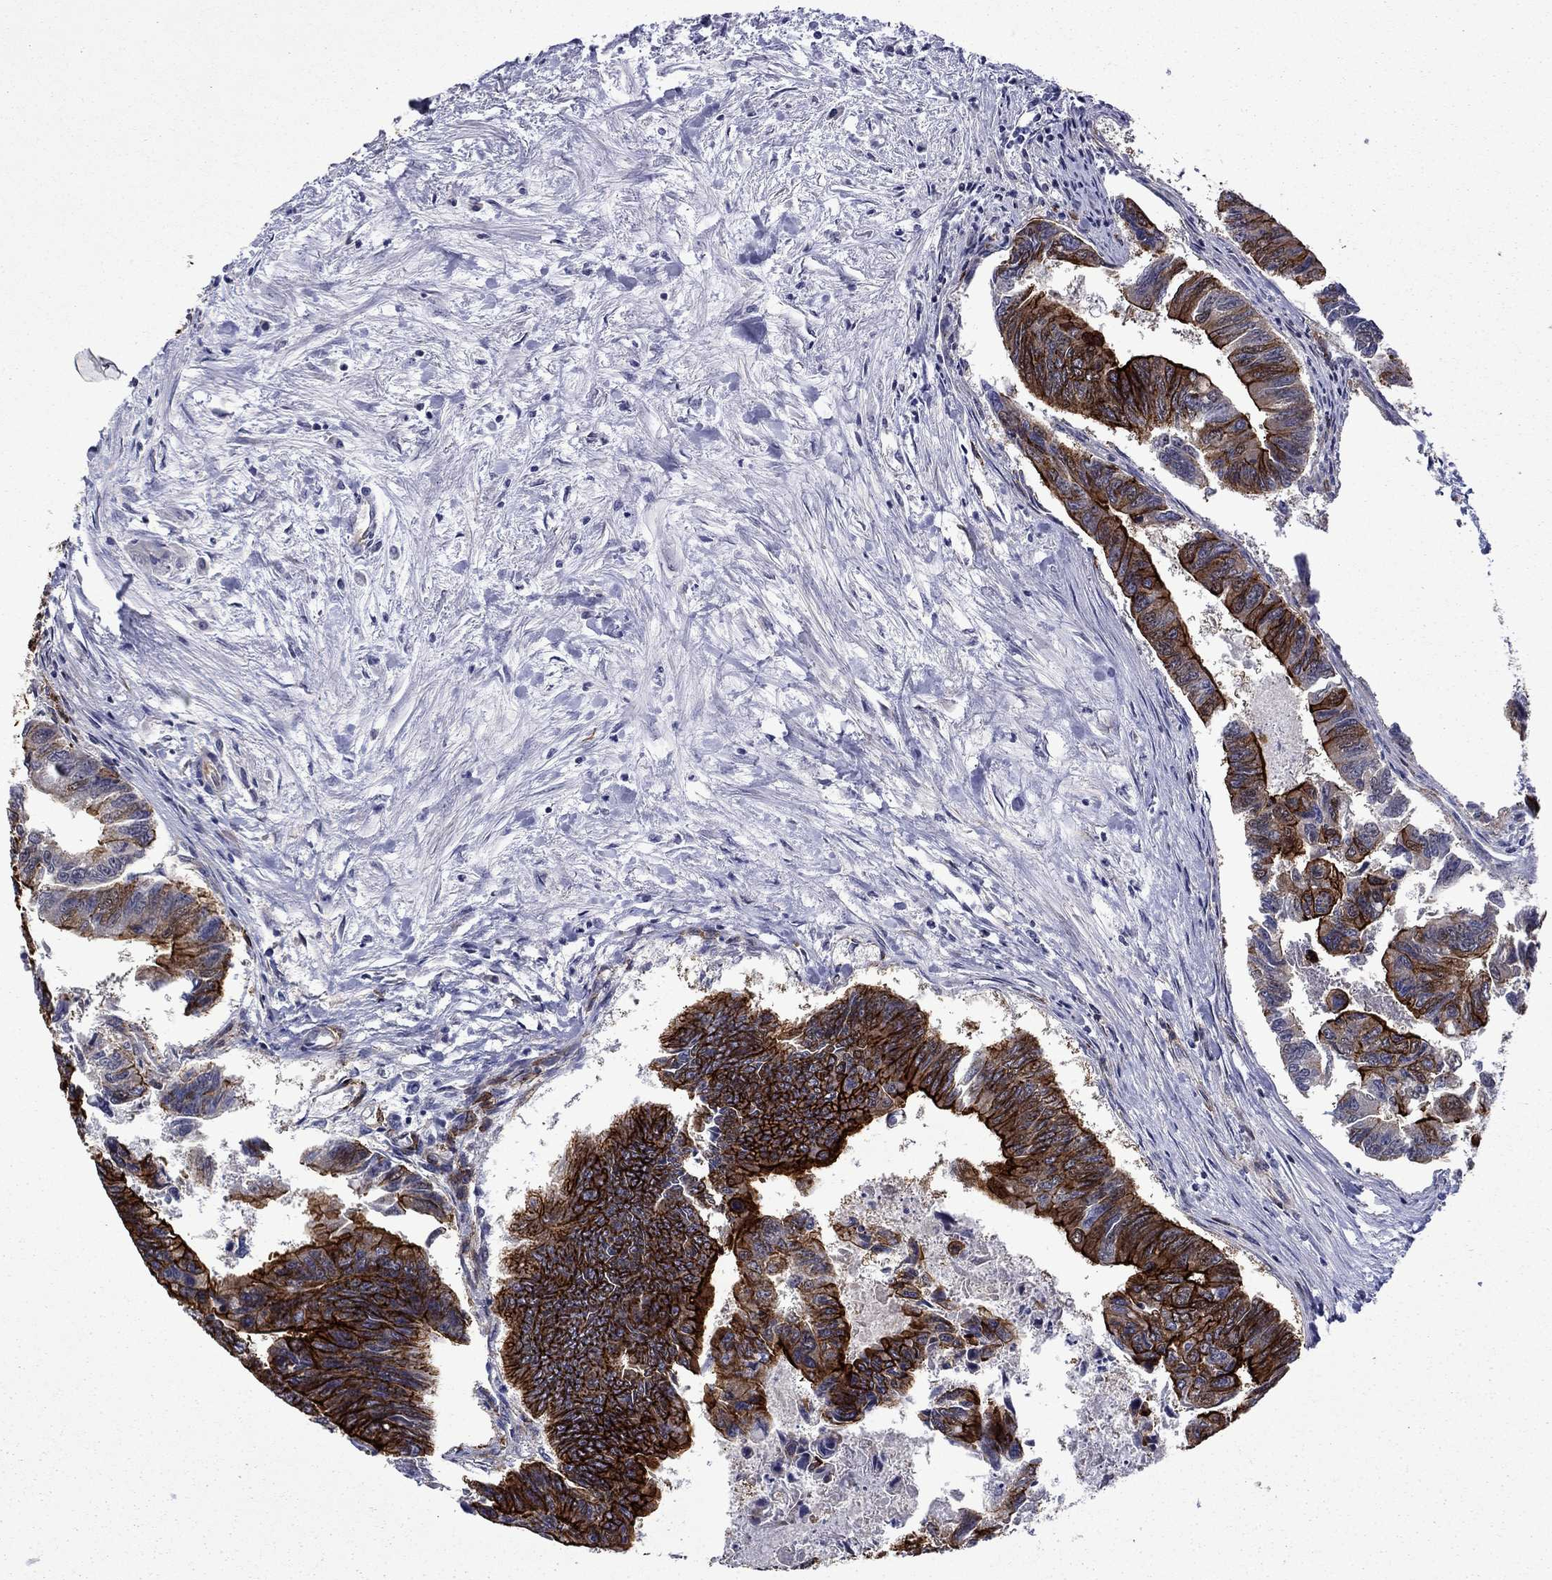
{"staining": {"intensity": "strong", "quantity": ">75%", "location": "cytoplasmic/membranous"}, "tissue": "colorectal cancer", "cell_type": "Tumor cells", "image_type": "cancer", "snomed": [{"axis": "morphology", "description": "Adenocarcinoma, NOS"}, {"axis": "topography", "description": "Colon"}], "caption": "A photomicrograph showing strong cytoplasmic/membranous expression in about >75% of tumor cells in colorectal adenocarcinoma, as visualized by brown immunohistochemical staining.", "gene": "LMO7", "patient": {"sex": "female", "age": 65}}